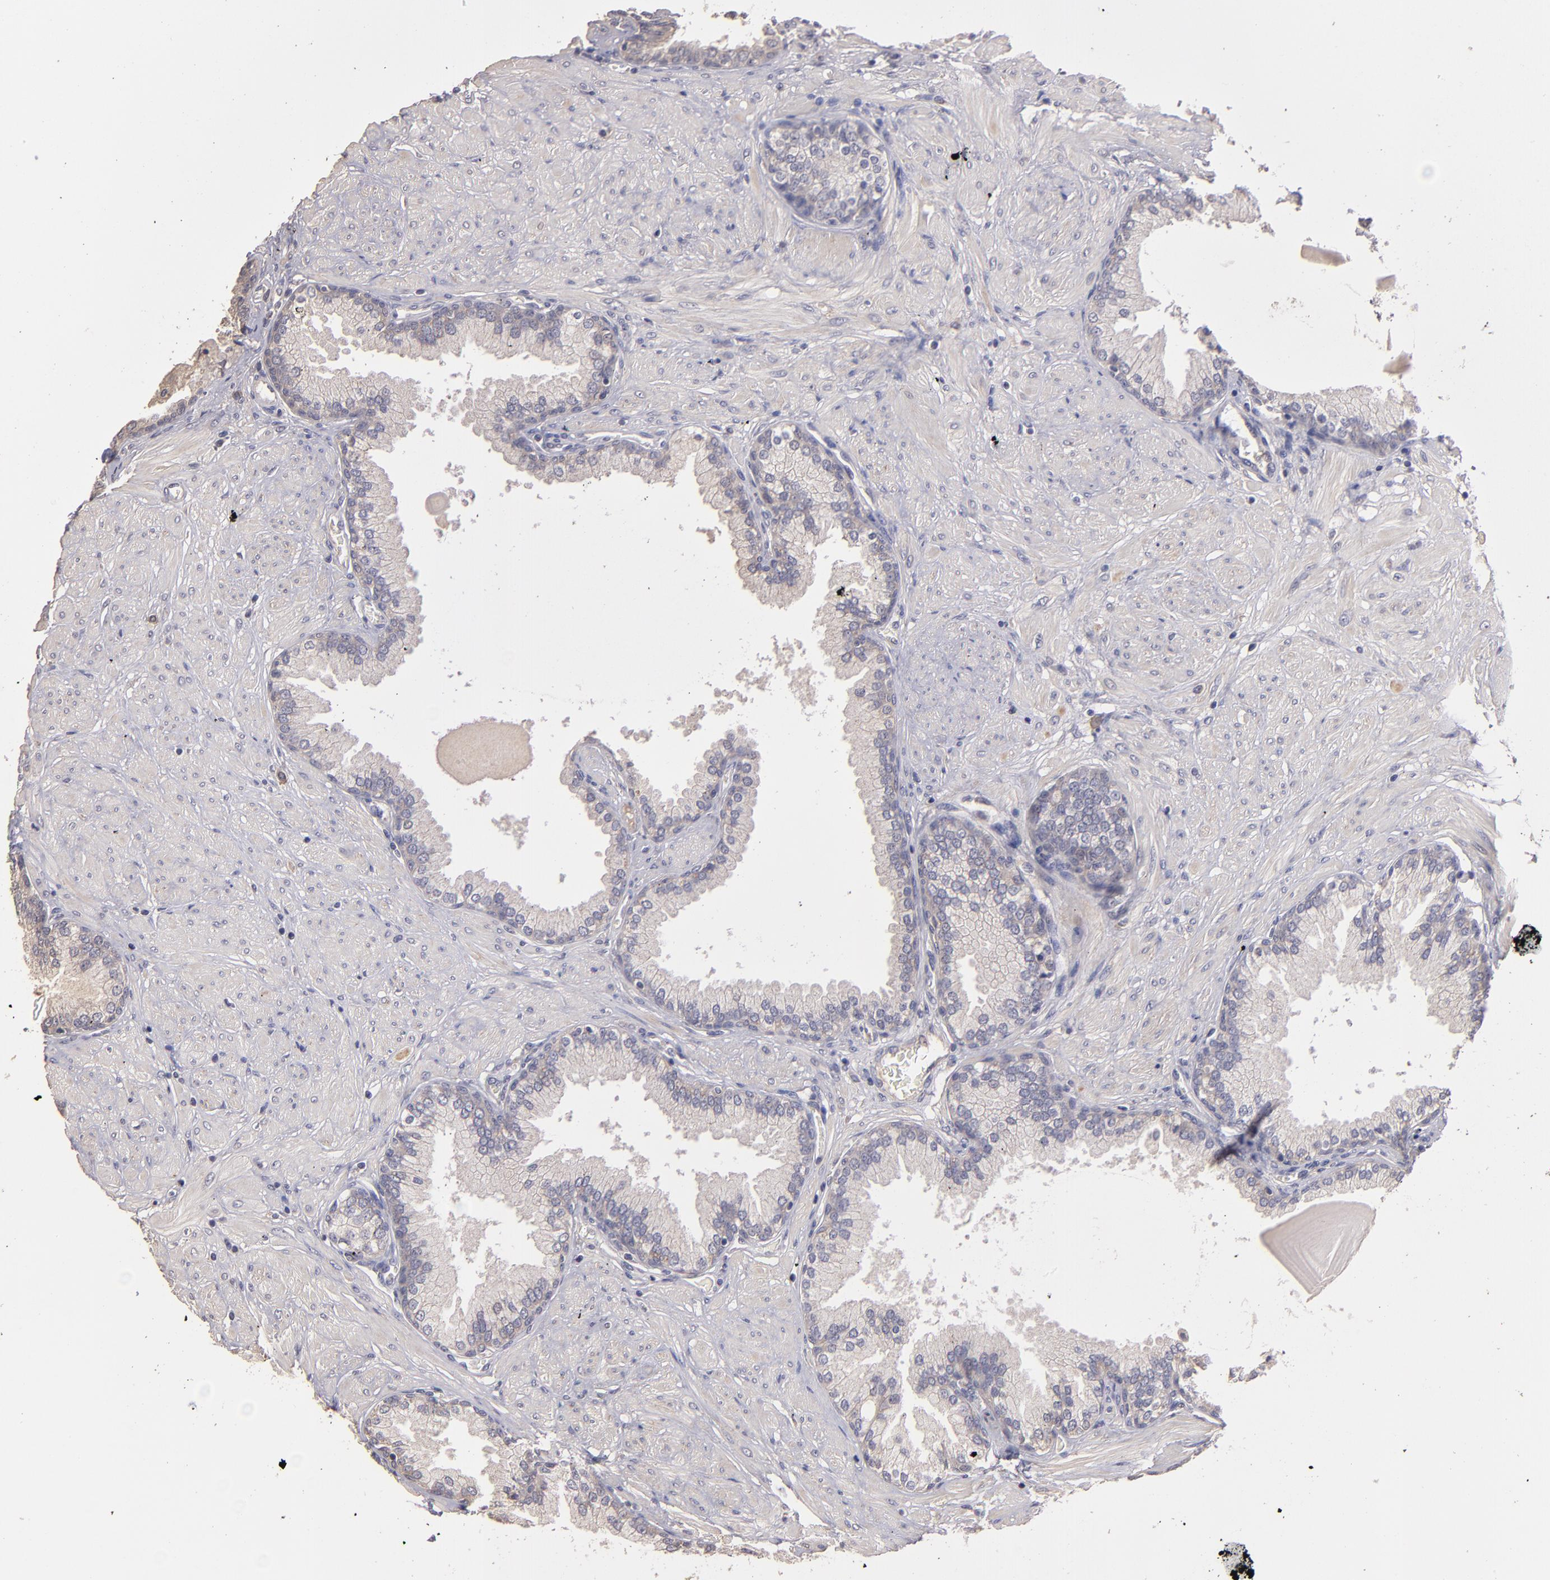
{"staining": {"intensity": "weak", "quantity": "<25%", "location": "cytoplasmic/membranous"}, "tissue": "prostate", "cell_type": "Glandular cells", "image_type": "normal", "snomed": [{"axis": "morphology", "description": "Normal tissue, NOS"}, {"axis": "topography", "description": "Prostate"}], "caption": "This is a image of immunohistochemistry (IHC) staining of normal prostate, which shows no positivity in glandular cells.", "gene": "GNAZ", "patient": {"sex": "male", "age": 51}}